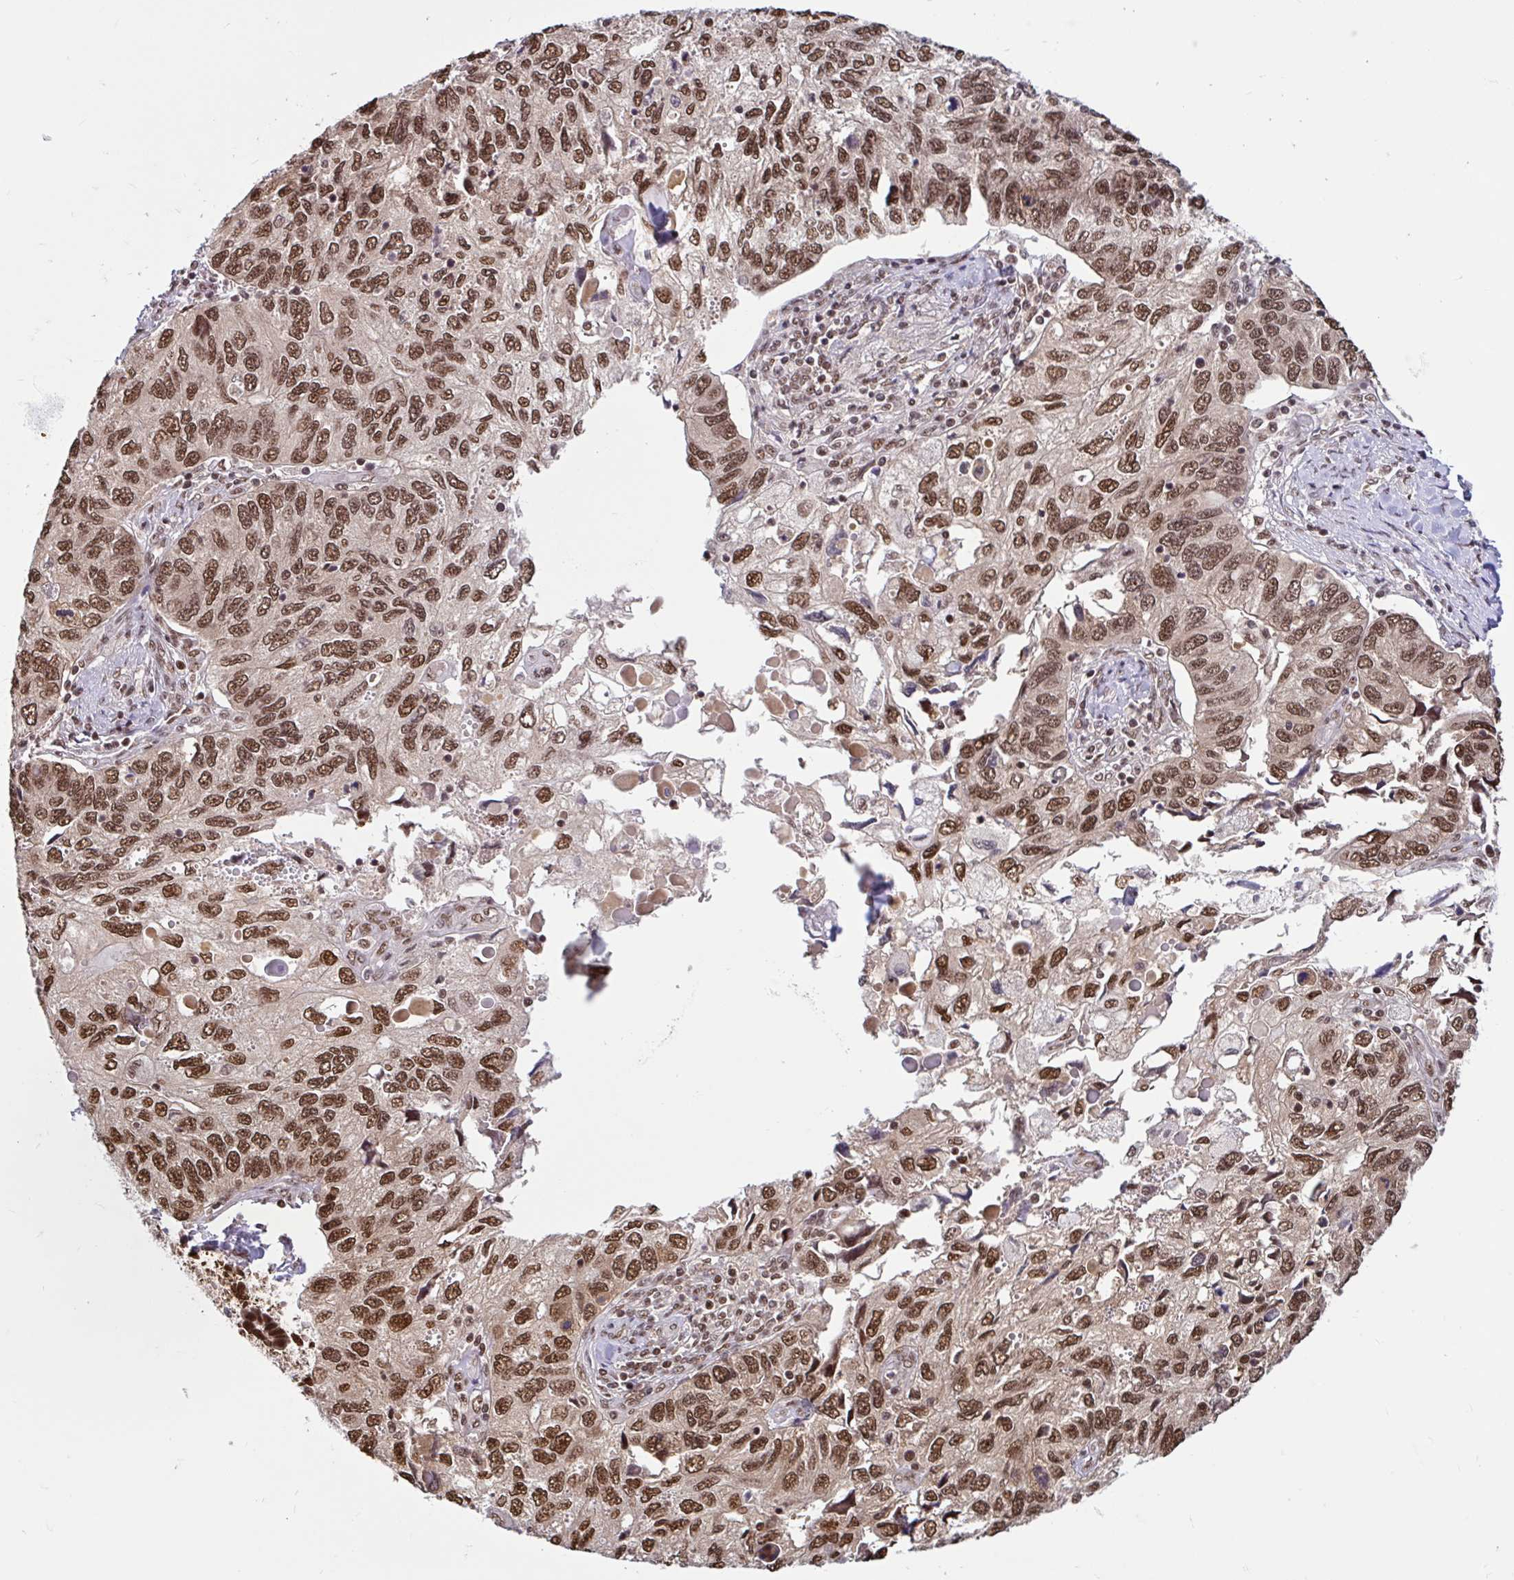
{"staining": {"intensity": "strong", "quantity": ">75%", "location": "nuclear"}, "tissue": "endometrial cancer", "cell_type": "Tumor cells", "image_type": "cancer", "snomed": [{"axis": "morphology", "description": "Carcinoma, NOS"}, {"axis": "topography", "description": "Uterus"}], "caption": "Protein expression by immunohistochemistry (IHC) exhibits strong nuclear expression in approximately >75% of tumor cells in carcinoma (endometrial). (DAB IHC, brown staining for protein, blue staining for nuclei).", "gene": "ABCA9", "patient": {"sex": "female", "age": 76}}